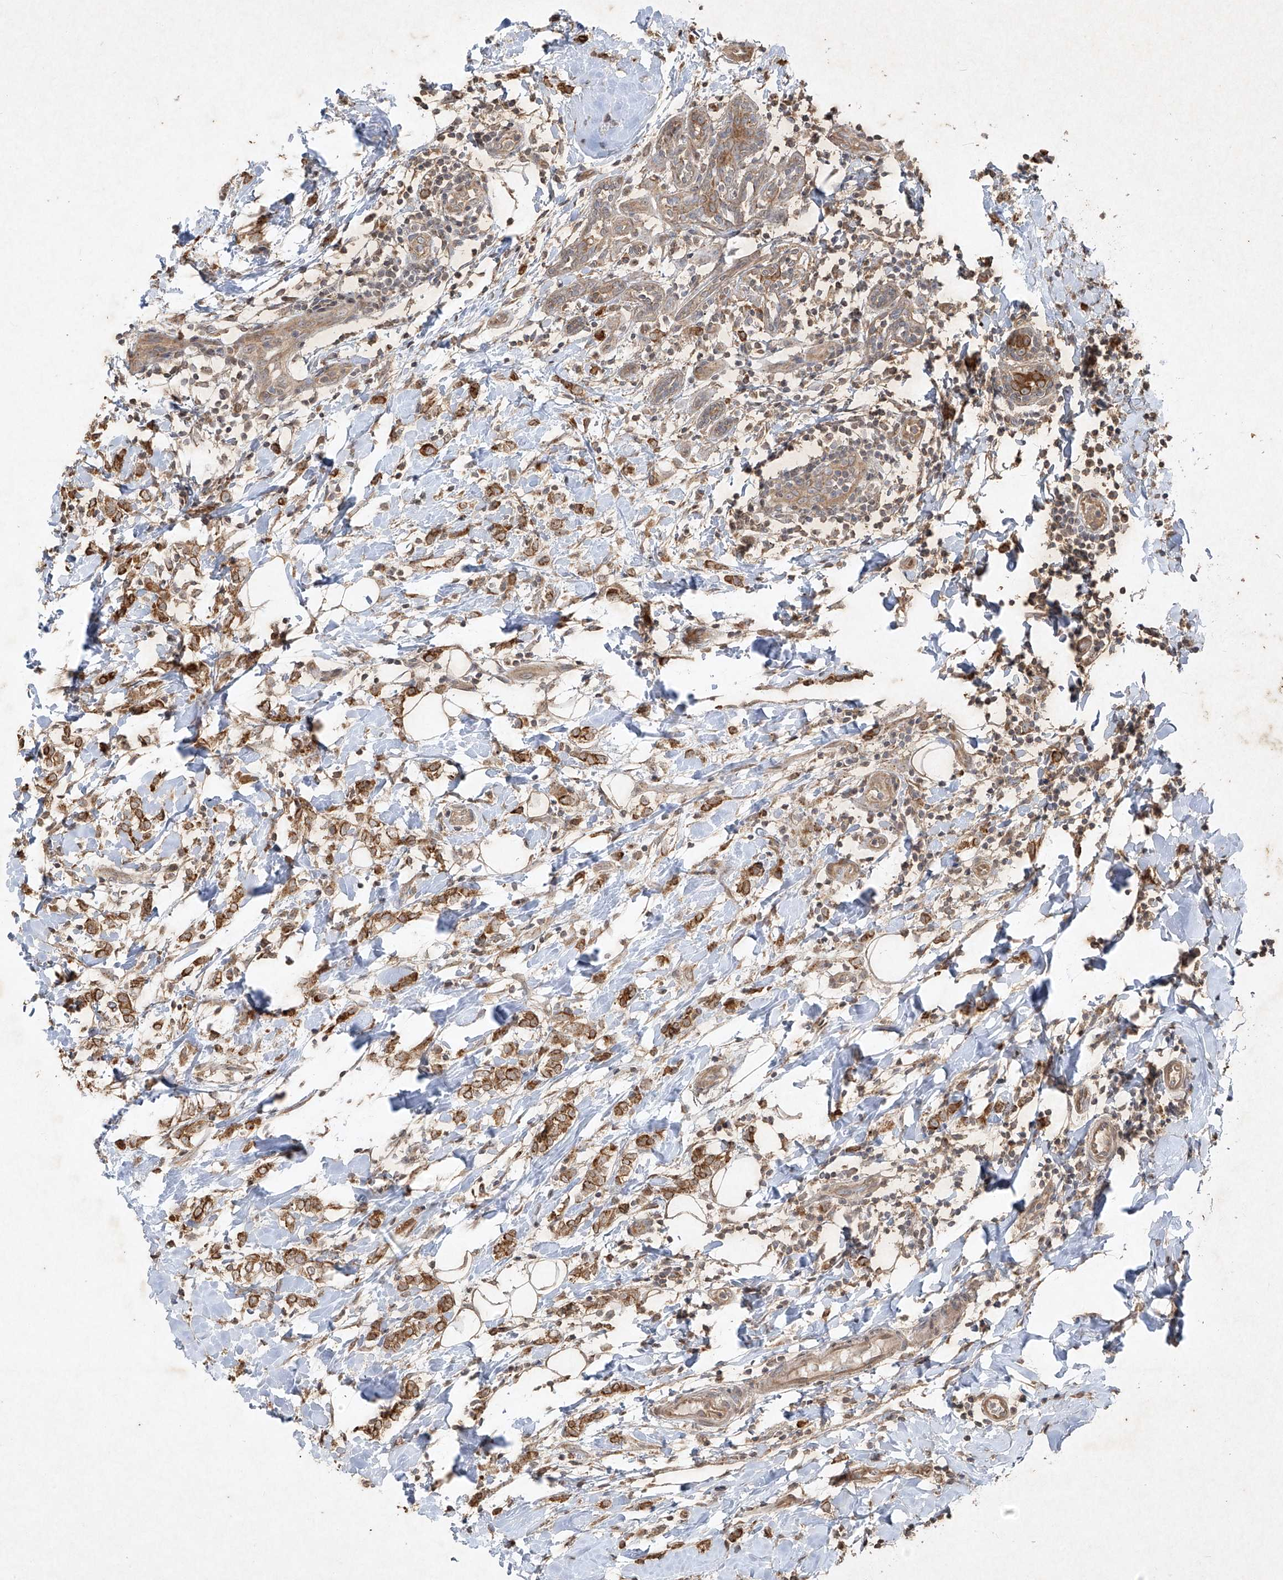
{"staining": {"intensity": "moderate", "quantity": ">75%", "location": "cytoplasmic/membranous"}, "tissue": "breast cancer", "cell_type": "Tumor cells", "image_type": "cancer", "snomed": [{"axis": "morphology", "description": "Normal tissue, NOS"}, {"axis": "morphology", "description": "Lobular carcinoma"}, {"axis": "topography", "description": "Breast"}], "caption": "Human breast lobular carcinoma stained for a protein (brown) reveals moderate cytoplasmic/membranous positive staining in approximately >75% of tumor cells.", "gene": "ABCD3", "patient": {"sex": "female", "age": 47}}